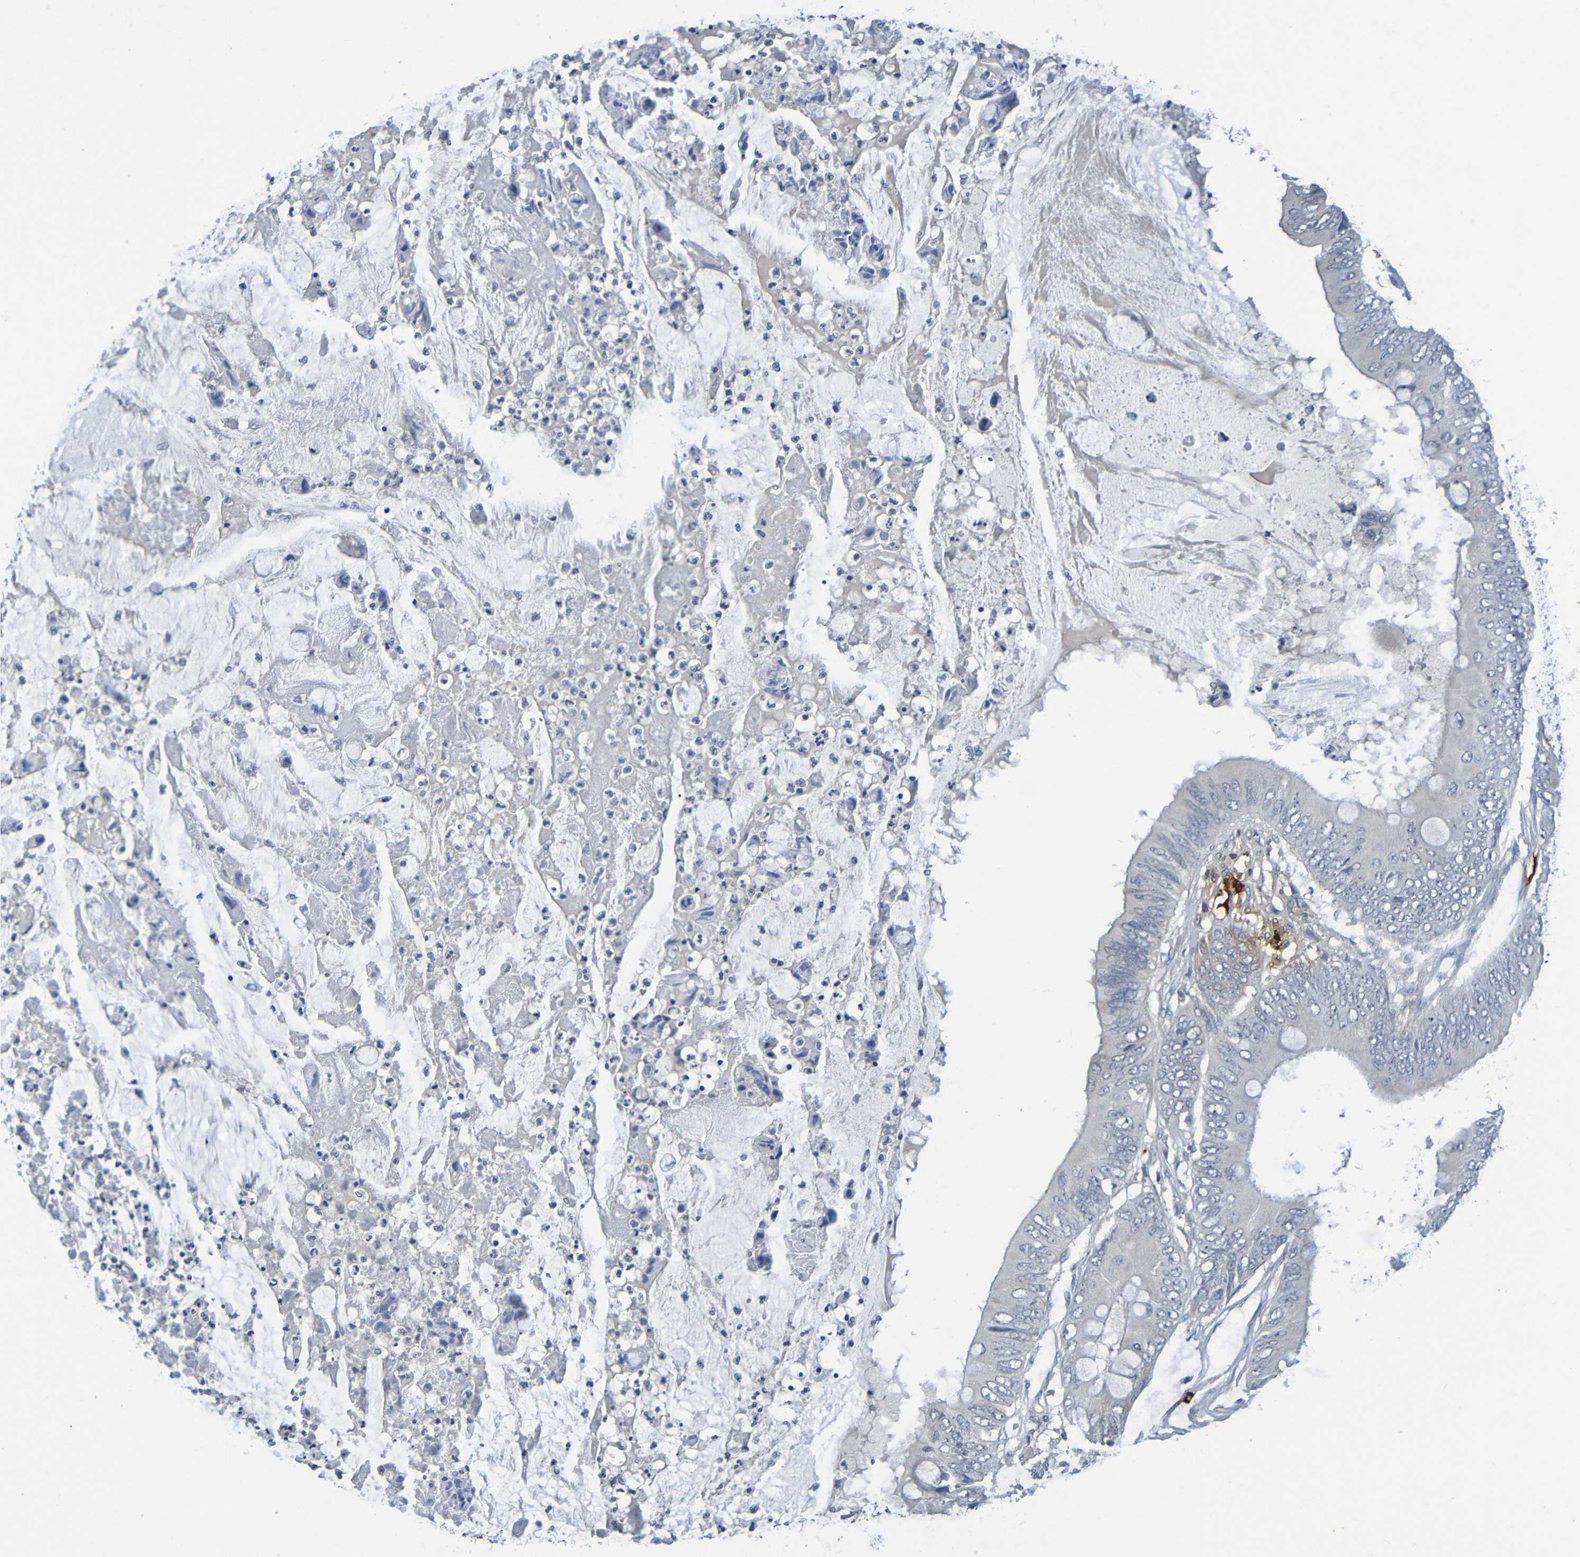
{"staining": {"intensity": "negative", "quantity": "none", "location": "none"}, "tissue": "colorectal cancer", "cell_type": "Tumor cells", "image_type": "cancer", "snomed": [{"axis": "morphology", "description": "Normal tissue, NOS"}, {"axis": "morphology", "description": "Adenocarcinoma, NOS"}, {"axis": "topography", "description": "Rectum"}, {"axis": "topography", "description": "Peripheral nerve tissue"}], "caption": "Immunohistochemistry (IHC) of human colorectal adenocarcinoma demonstrates no positivity in tumor cells.", "gene": "C3AR1", "patient": {"sex": "female", "age": 77}}